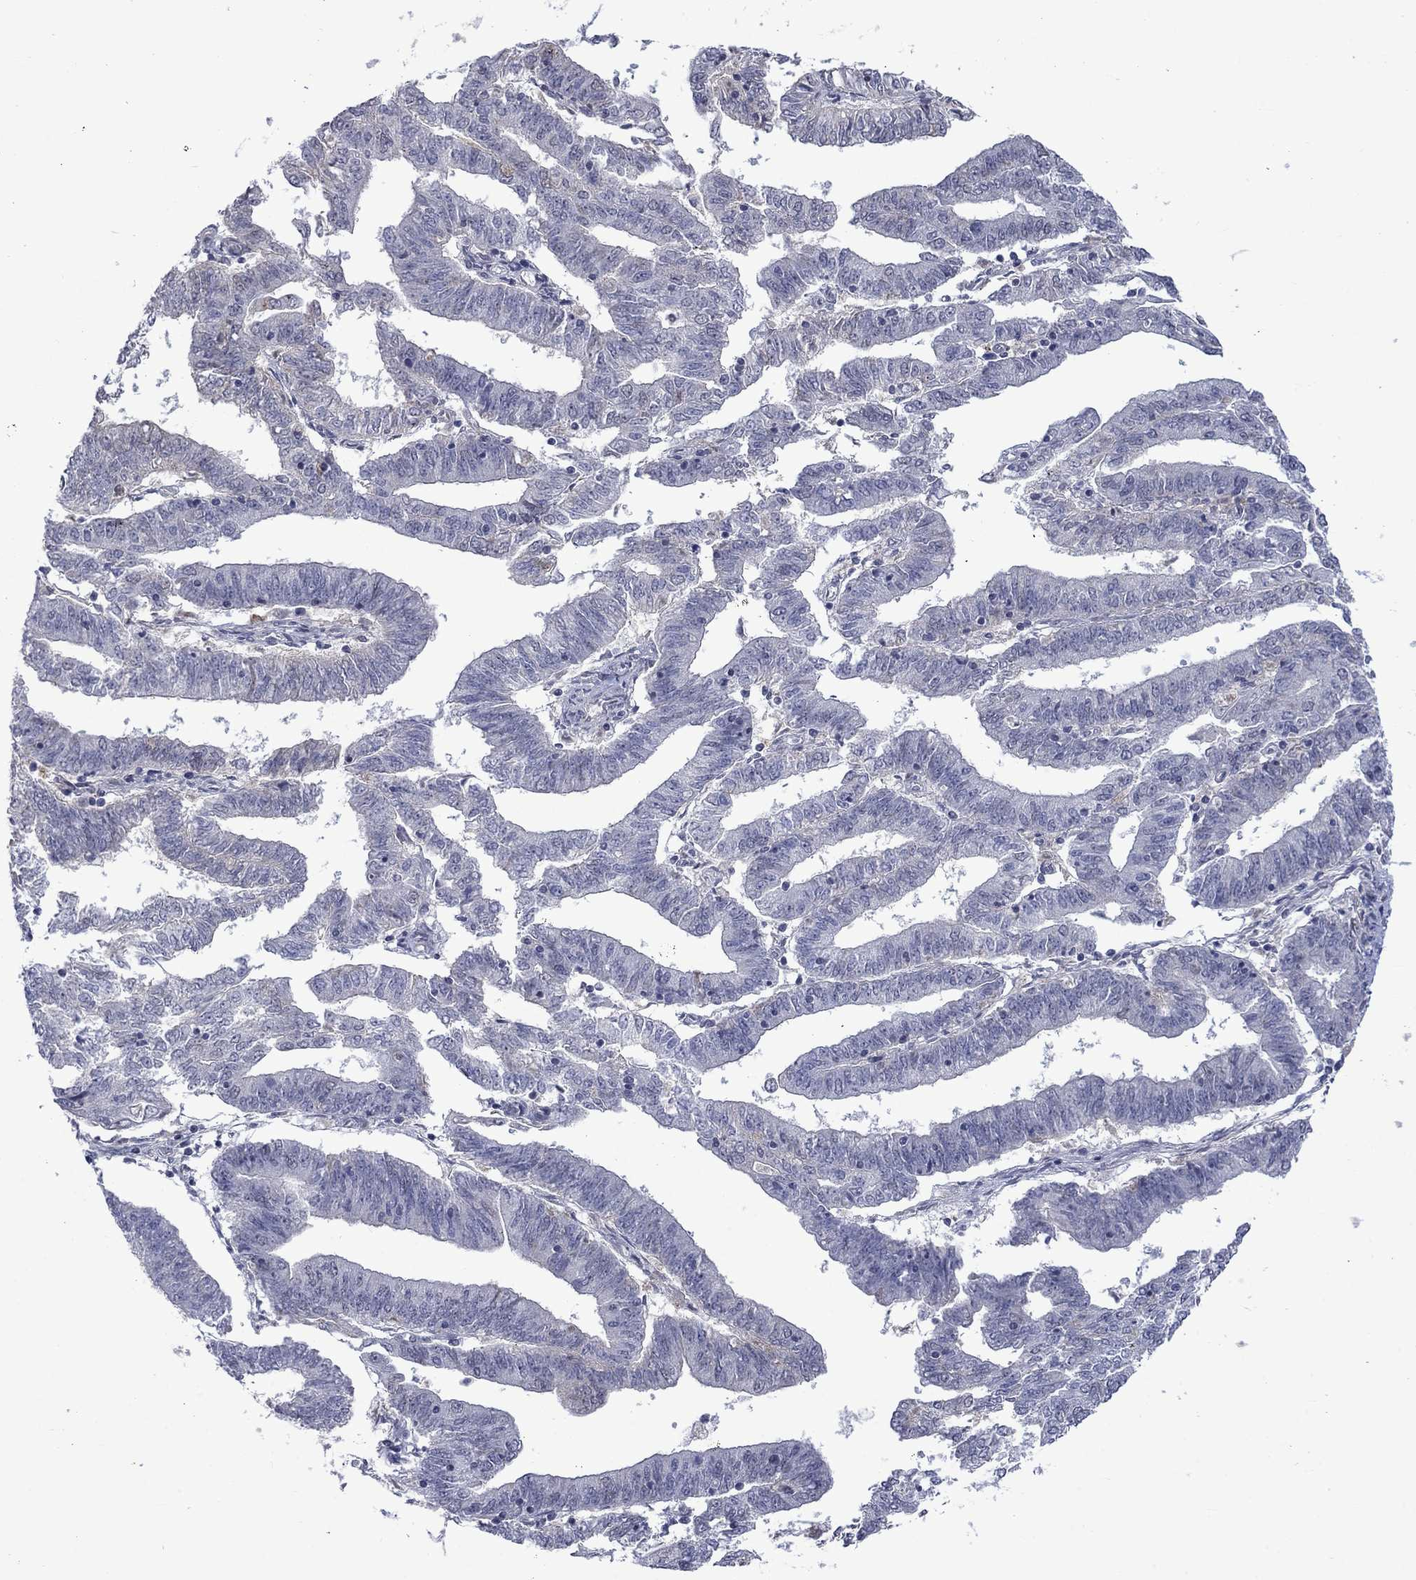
{"staining": {"intensity": "negative", "quantity": "none", "location": "none"}, "tissue": "endometrial cancer", "cell_type": "Tumor cells", "image_type": "cancer", "snomed": [{"axis": "morphology", "description": "Adenocarcinoma, NOS"}, {"axis": "topography", "description": "Endometrium"}], "caption": "This histopathology image is of adenocarcinoma (endometrial) stained with immunohistochemistry (IHC) to label a protein in brown with the nuclei are counter-stained blue. There is no expression in tumor cells.", "gene": "KCNJ16", "patient": {"sex": "female", "age": 82}}